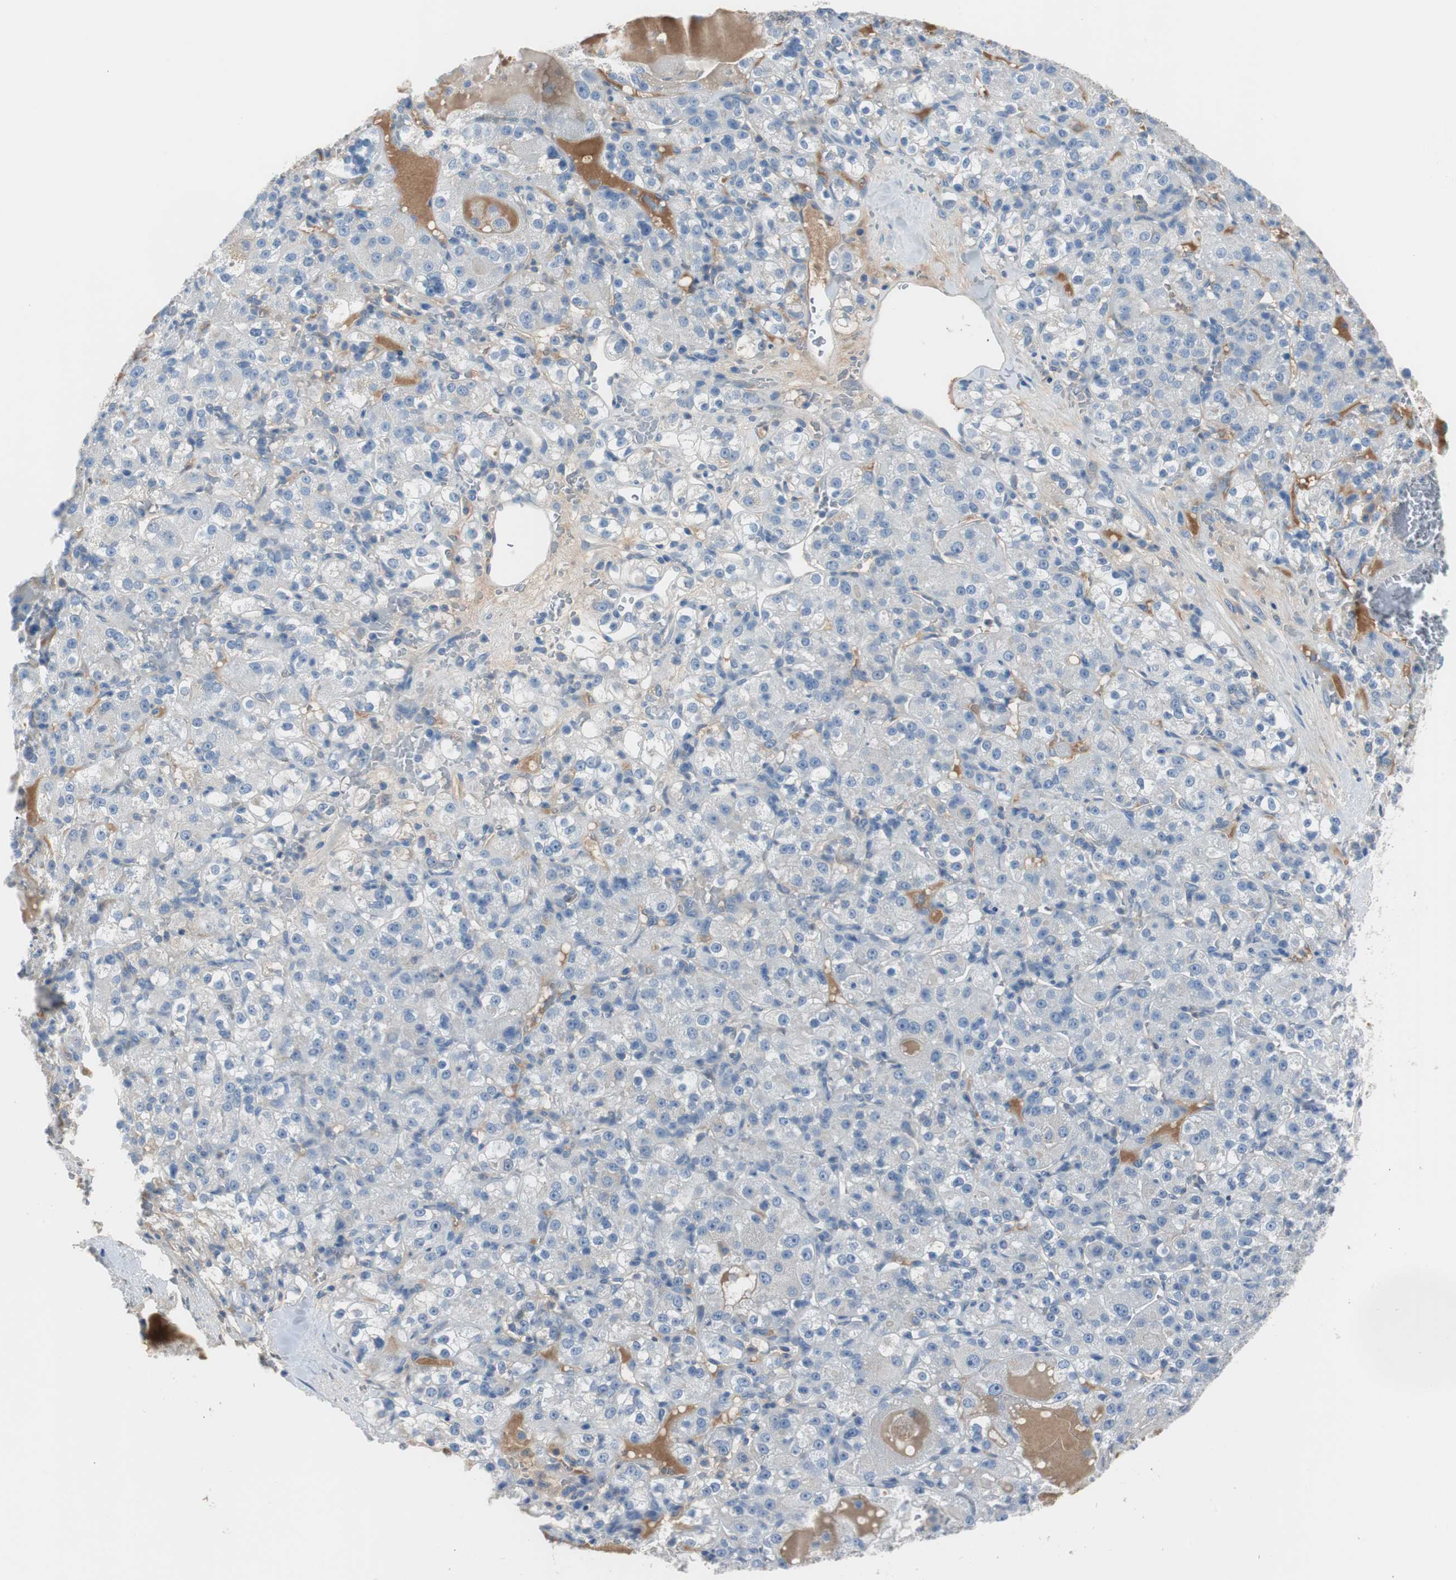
{"staining": {"intensity": "negative", "quantity": "none", "location": "none"}, "tissue": "renal cancer", "cell_type": "Tumor cells", "image_type": "cancer", "snomed": [{"axis": "morphology", "description": "Normal tissue, NOS"}, {"axis": "morphology", "description": "Adenocarcinoma, NOS"}, {"axis": "topography", "description": "Kidney"}], "caption": "There is no significant positivity in tumor cells of renal cancer (adenocarcinoma). (DAB IHC, high magnification).", "gene": "SERPINF1", "patient": {"sex": "male", "age": 61}}